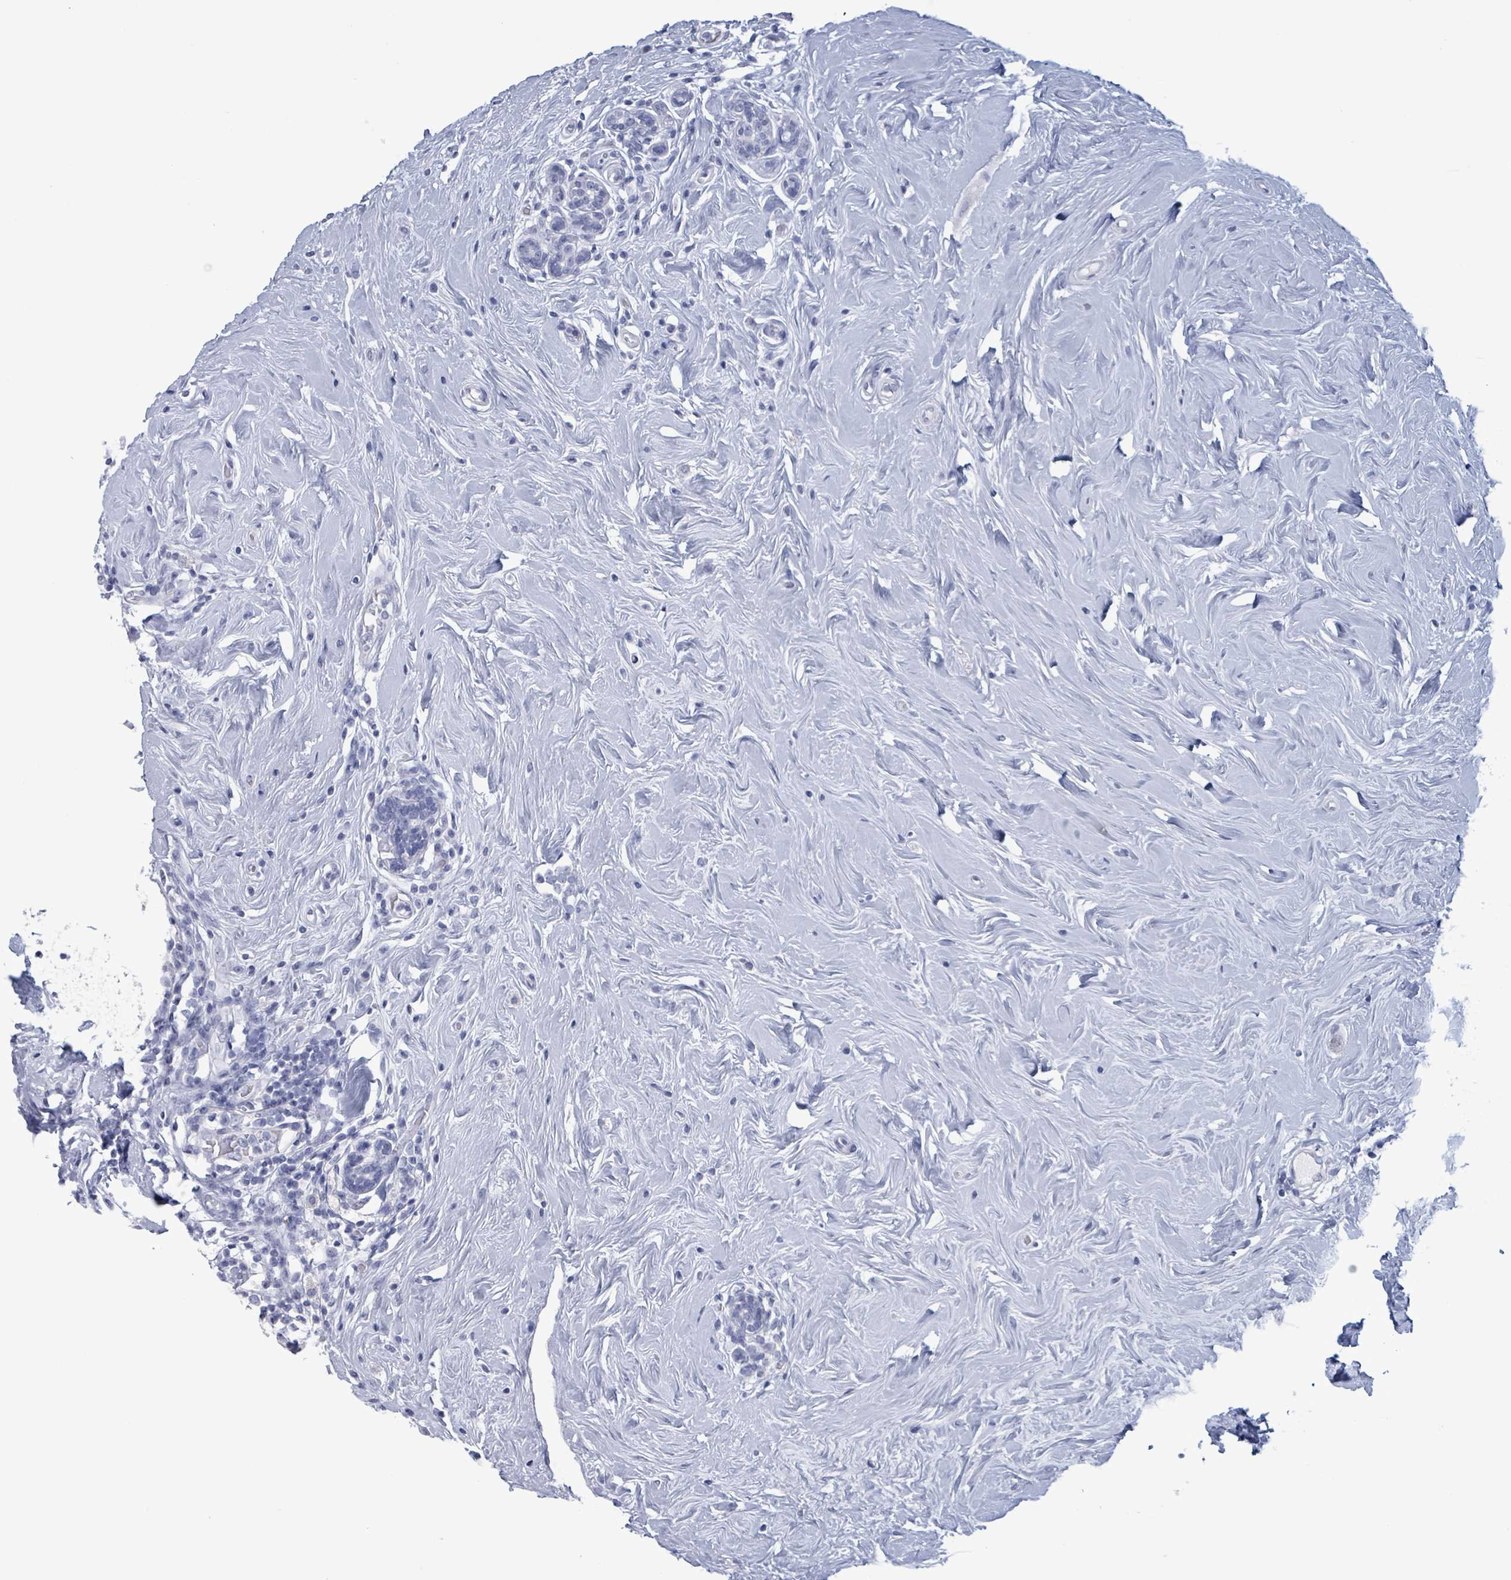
{"staining": {"intensity": "negative", "quantity": "none", "location": "none"}, "tissue": "breast cancer", "cell_type": "Tumor cells", "image_type": "cancer", "snomed": [{"axis": "morphology", "description": "Lobular carcinoma"}, {"axis": "topography", "description": "Breast"}], "caption": "Immunohistochemistry histopathology image of human breast cancer (lobular carcinoma) stained for a protein (brown), which shows no staining in tumor cells. (DAB (3,3'-diaminobenzidine) immunohistochemistry (IHC) with hematoxylin counter stain).", "gene": "NKX2-1", "patient": {"sex": "female", "age": 58}}